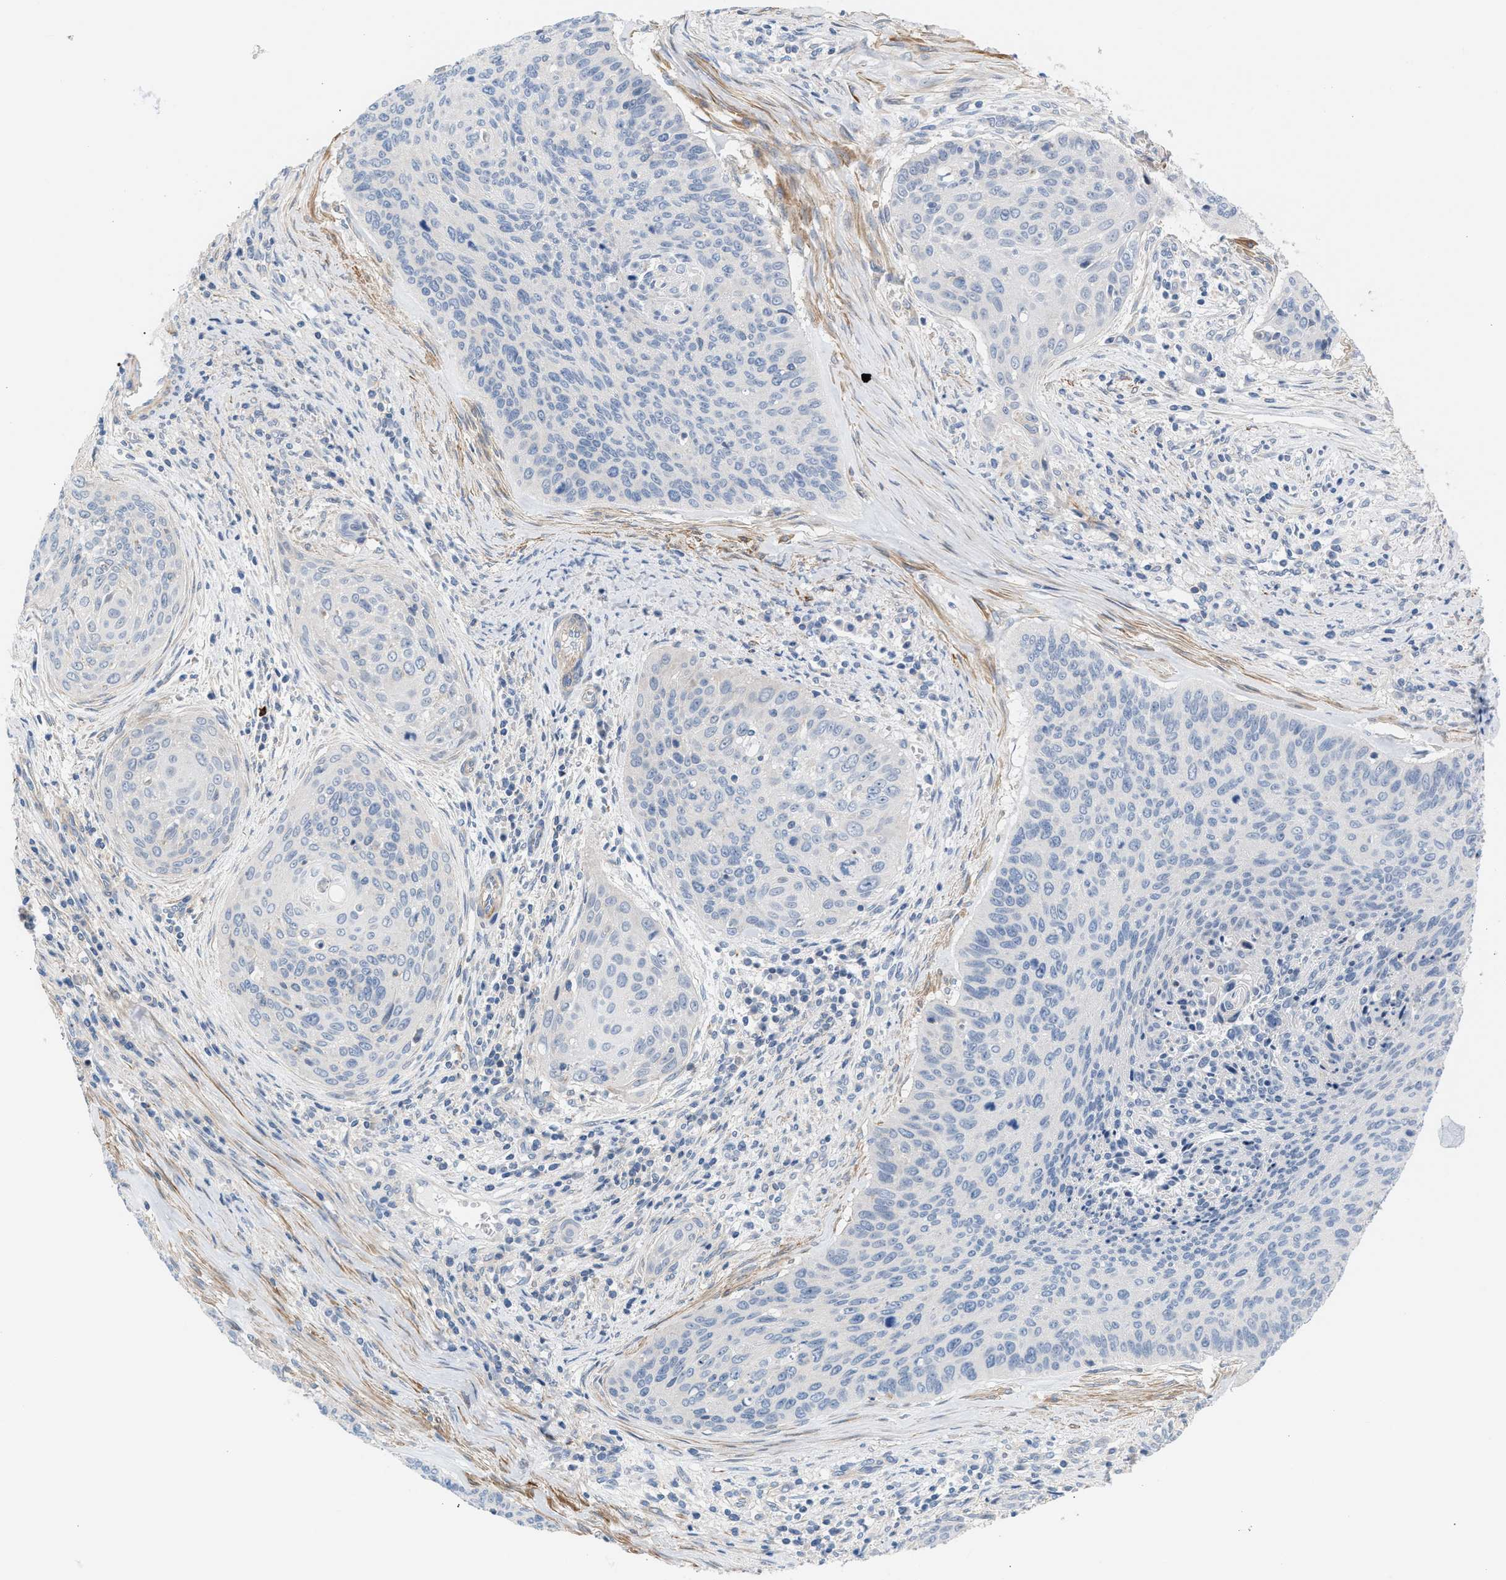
{"staining": {"intensity": "negative", "quantity": "none", "location": "none"}, "tissue": "cervical cancer", "cell_type": "Tumor cells", "image_type": "cancer", "snomed": [{"axis": "morphology", "description": "Squamous cell carcinoma, NOS"}, {"axis": "topography", "description": "Cervix"}], "caption": "A high-resolution micrograph shows IHC staining of cervical cancer, which exhibits no significant staining in tumor cells.", "gene": "LRCH1", "patient": {"sex": "female", "age": 55}}